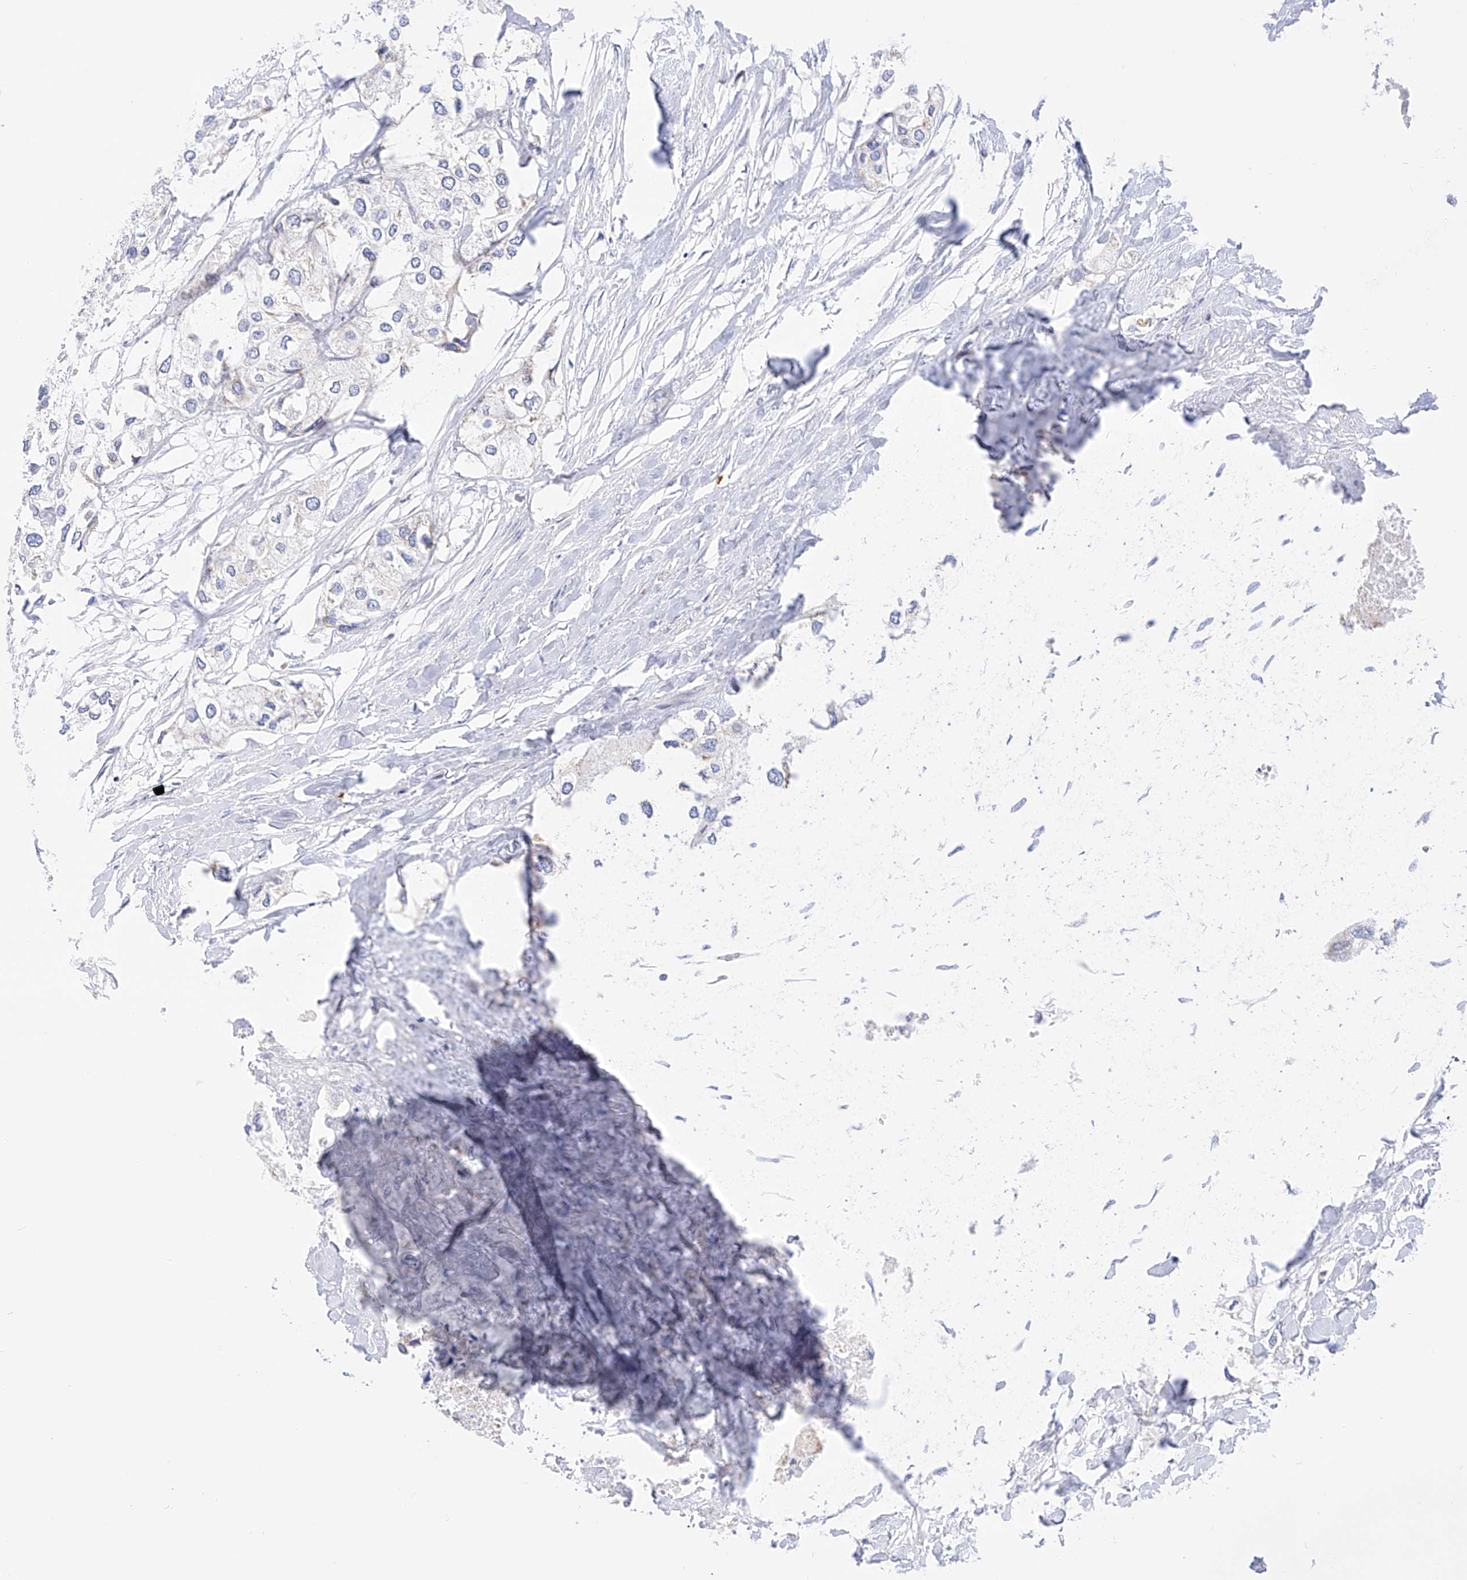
{"staining": {"intensity": "negative", "quantity": "none", "location": "none"}, "tissue": "urothelial cancer", "cell_type": "Tumor cells", "image_type": "cancer", "snomed": [{"axis": "morphology", "description": "Urothelial carcinoma, High grade"}, {"axis": "topography", "description": "Urinary bladder"}], "caption": "Urothelial cancer was stained to show a protein in brown. There is no significant positivity in tumor cells.", "gene": "FLG", "patient": {"sex": "male", "age": 64}}